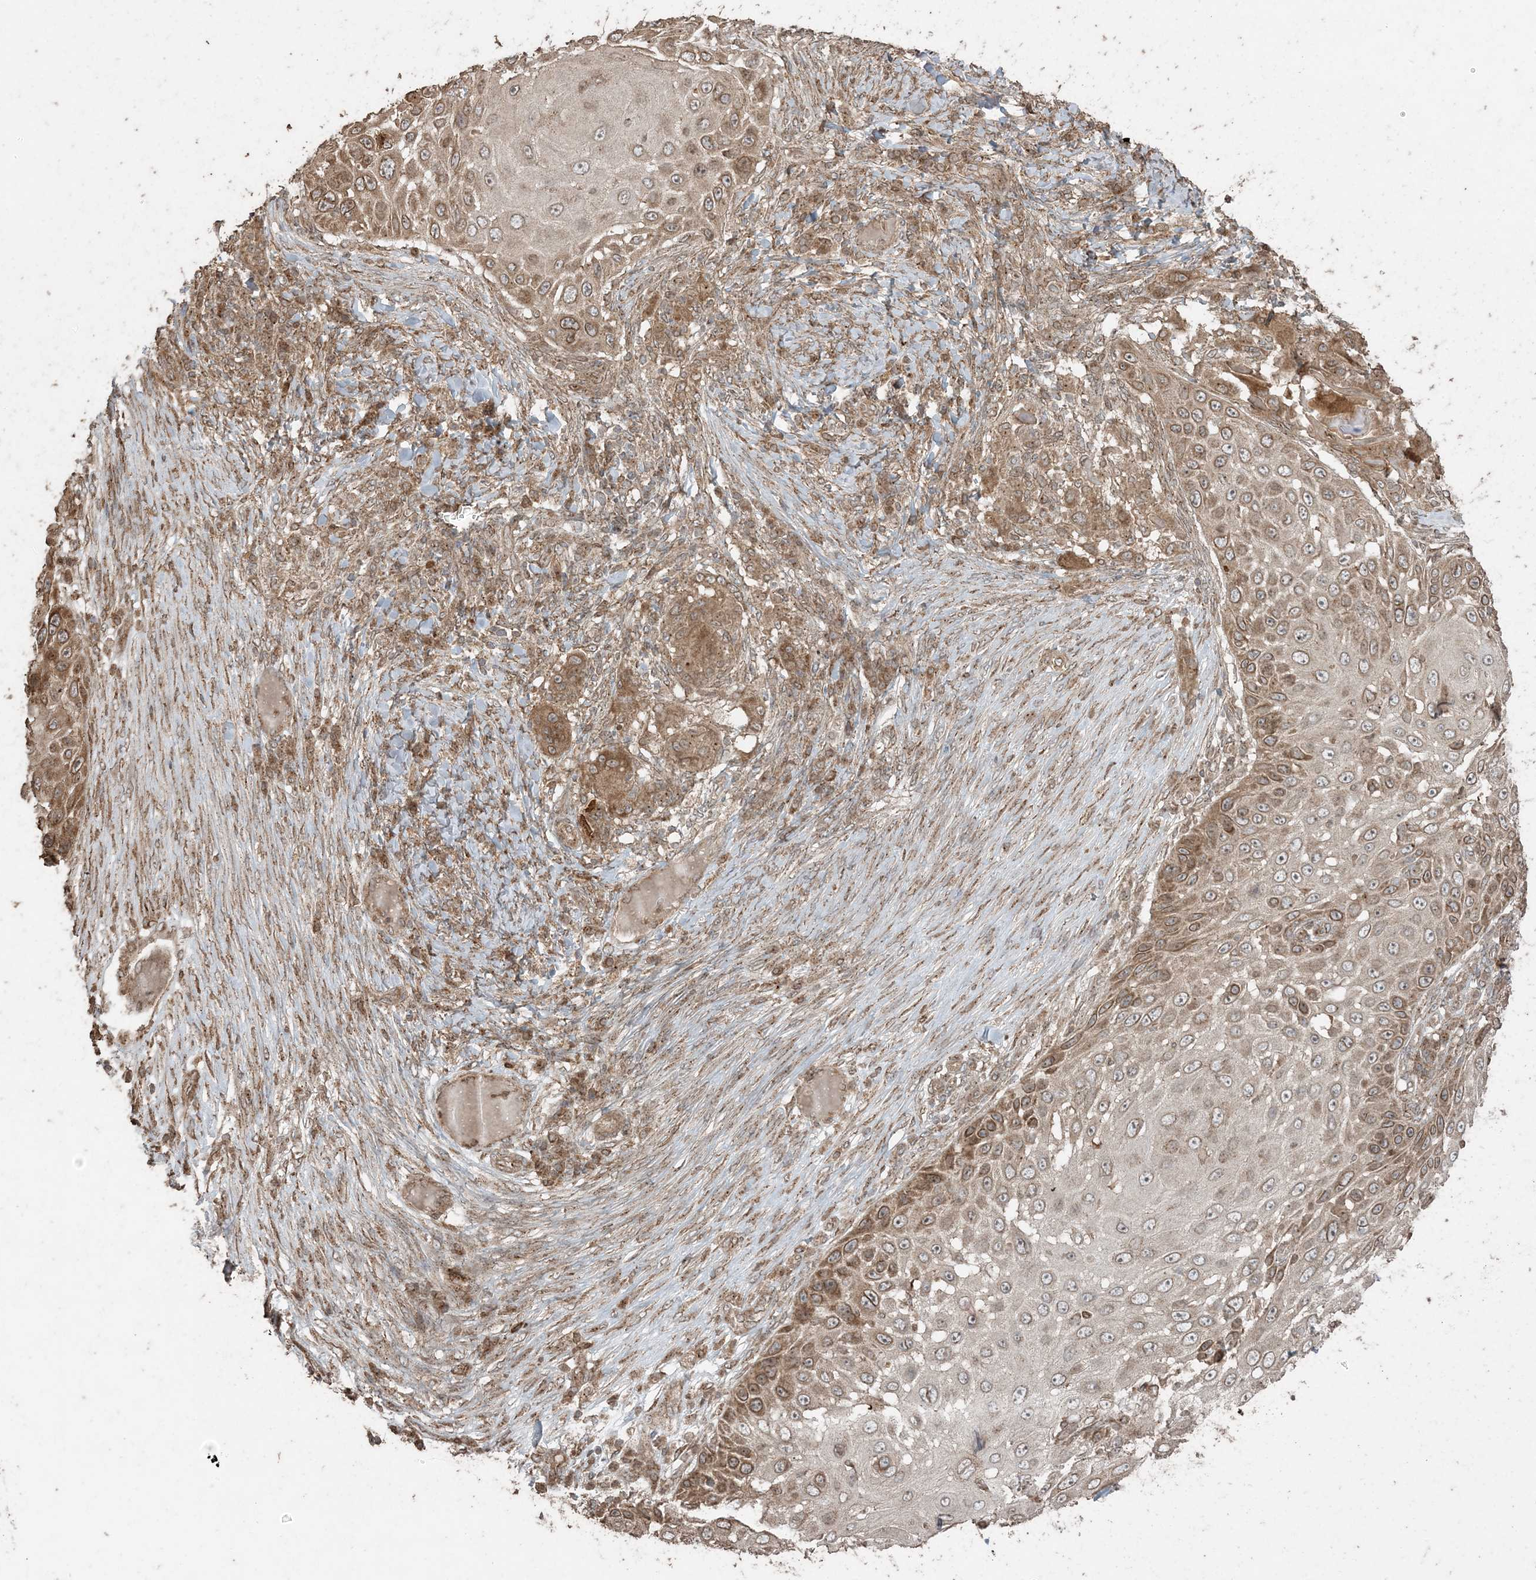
{"staining": {"intensity": "moderate", "quantity": ">75%", "location": "cytoplasmic/membranous"}, "tissue": "skin cancer", "cell_type": "Tumor cells", "image_type": "cancer", "snomed": [{"axis": "morphology", "description": "Squamous cell carcinoma, NOS"}, {"axis": "topography", "description": "Skin"}], "caption": "This photomicrograph demonstrates skin squamous cell carcinoma stained with IHC to label a protein in brown. The cytoplasmic/membranous of tumor cells show moderate positivity for the protein. Nuclei are counter-stained blue.", "gene": "DDX19B", "patient": {"sex": "female", "age": 44}}